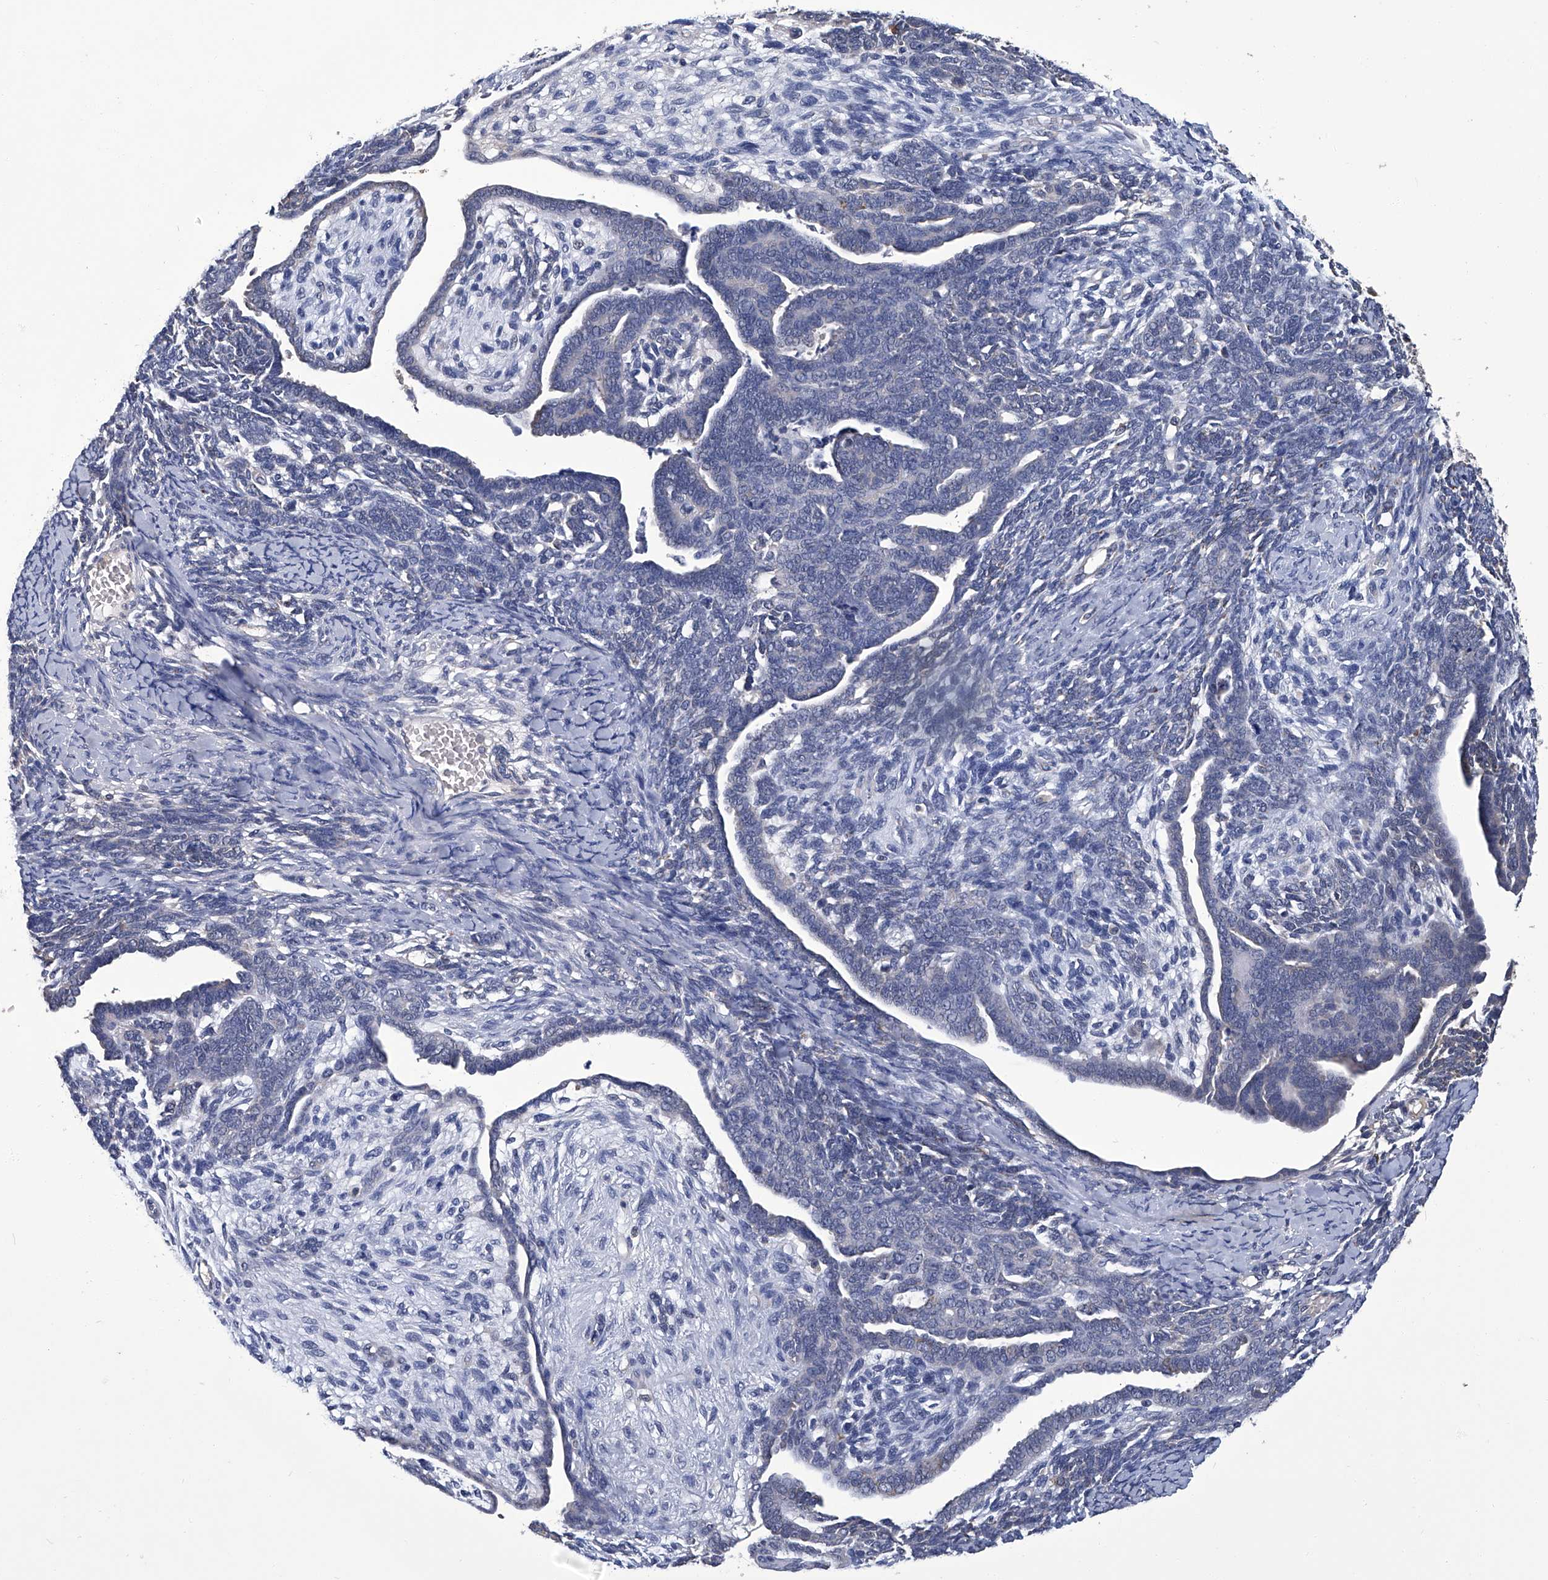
{"staining": {"intensity": "negative", "quantity": "none", "location": "none"}, "tissue": "endometrial cancer", "cell_type": "Tumor cells", "image_type": "cancer", "snomed": [{"axis": "morphology", "description": "Neoplasm, malignant, NOS"}, {"axis": "topography", "description": "Endometrium"}], "caption": "Human endometrial malignant neoplasm stained for a protein using IHC demonstrates no positivity in tumor cells.", "gene": "OAT", "patient": {"sex": "female", "age": 74}}